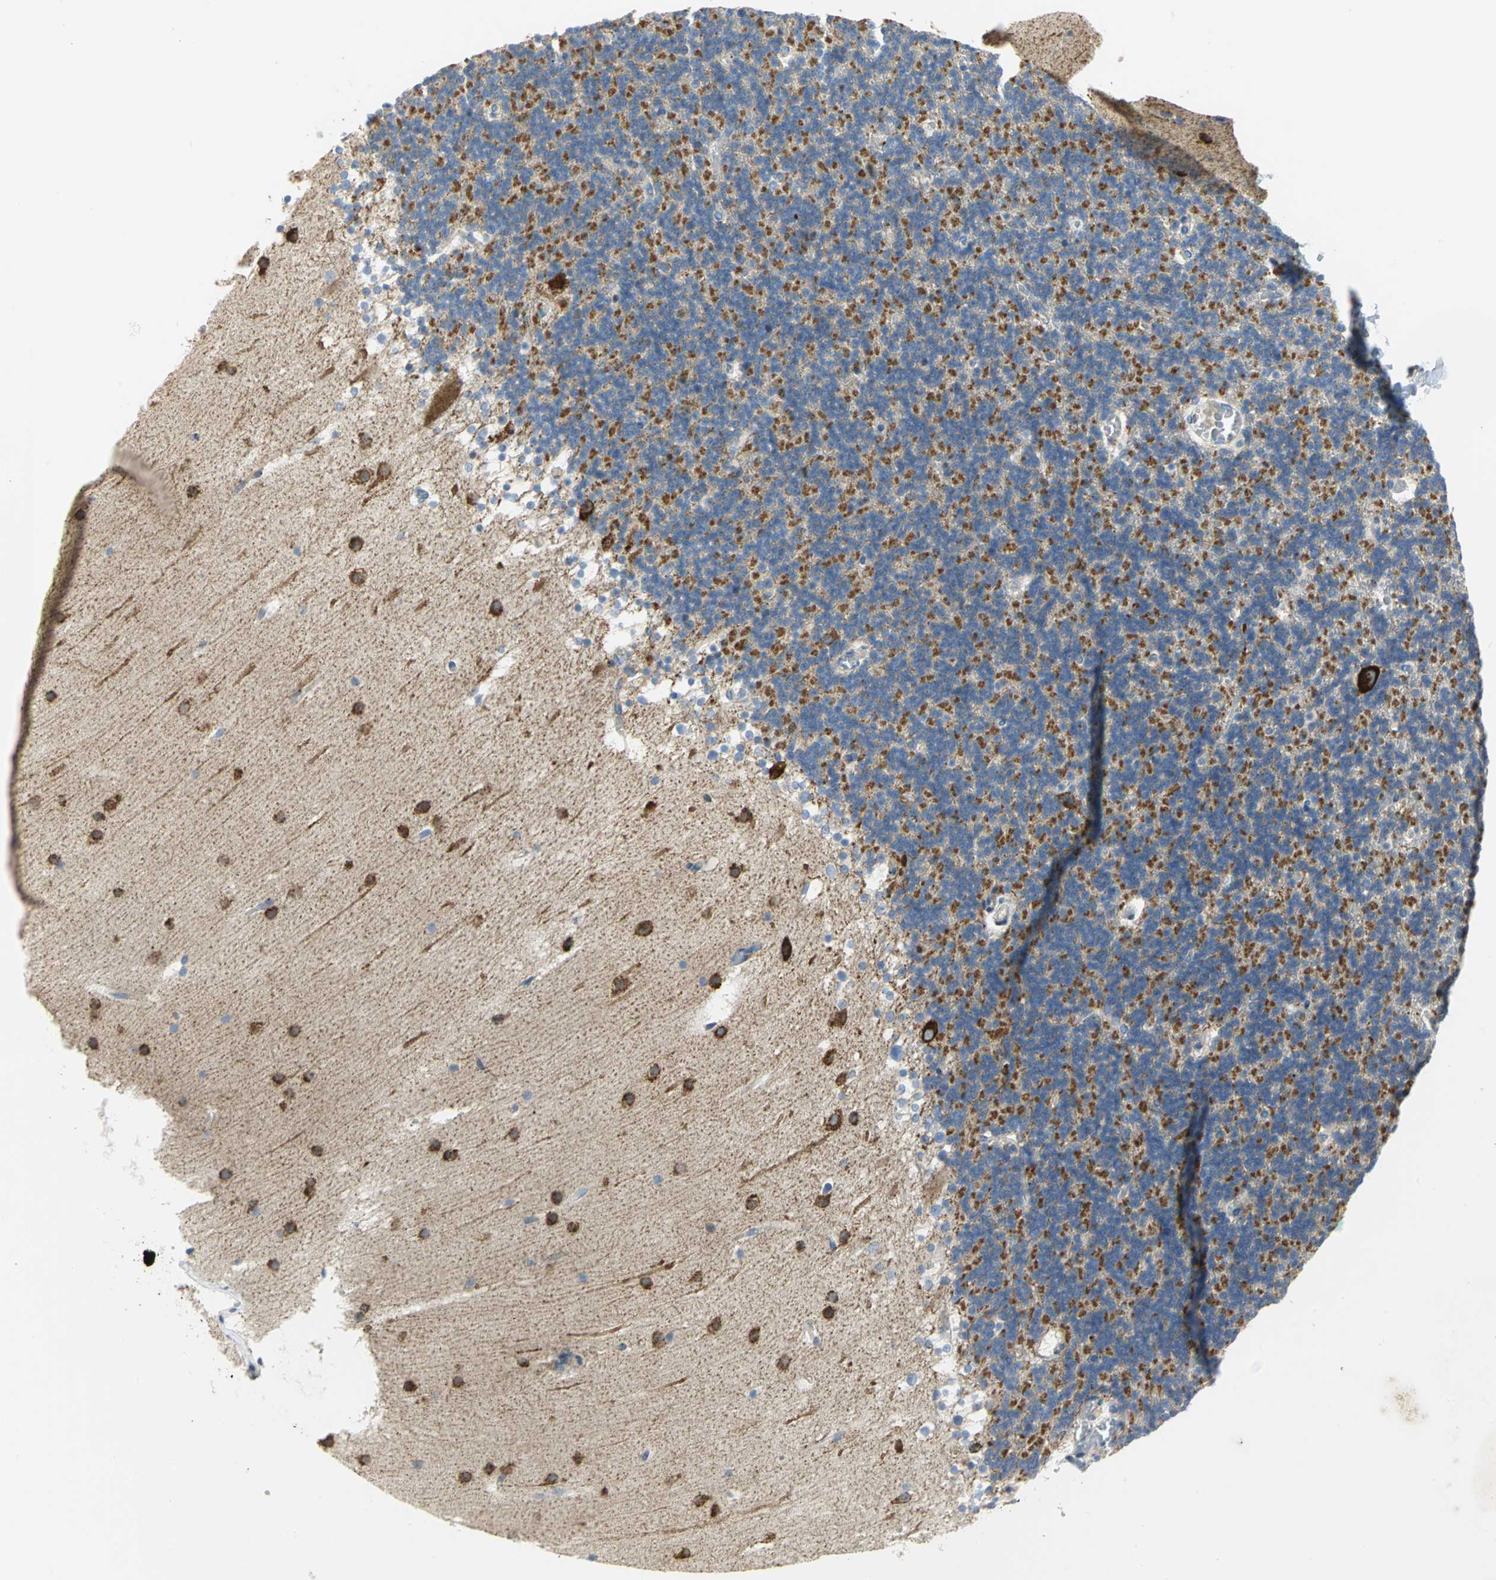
{"staining": {"intensity": "negative", "quantity": "none", "location": "none"}, "tissue": "cerebellum", "cell_type": "Cells in granular layer", "image_type": "normal", "snomed": [{"axis": "morphology", "description": "Normal tissue, NOS"}, {"axis": "topography", "description": "Cerebellum"}], "caption": "The image reveals no staining of cells in granular layer in unremarkable cerebellum. The staining is performed using DAB (3,3'-diaminobenzidine) brown chromogen with nuclei counter-stained in using hematoxylin.", "gene": "TULP4", "patient": {"sex": "male", "age": 45}}